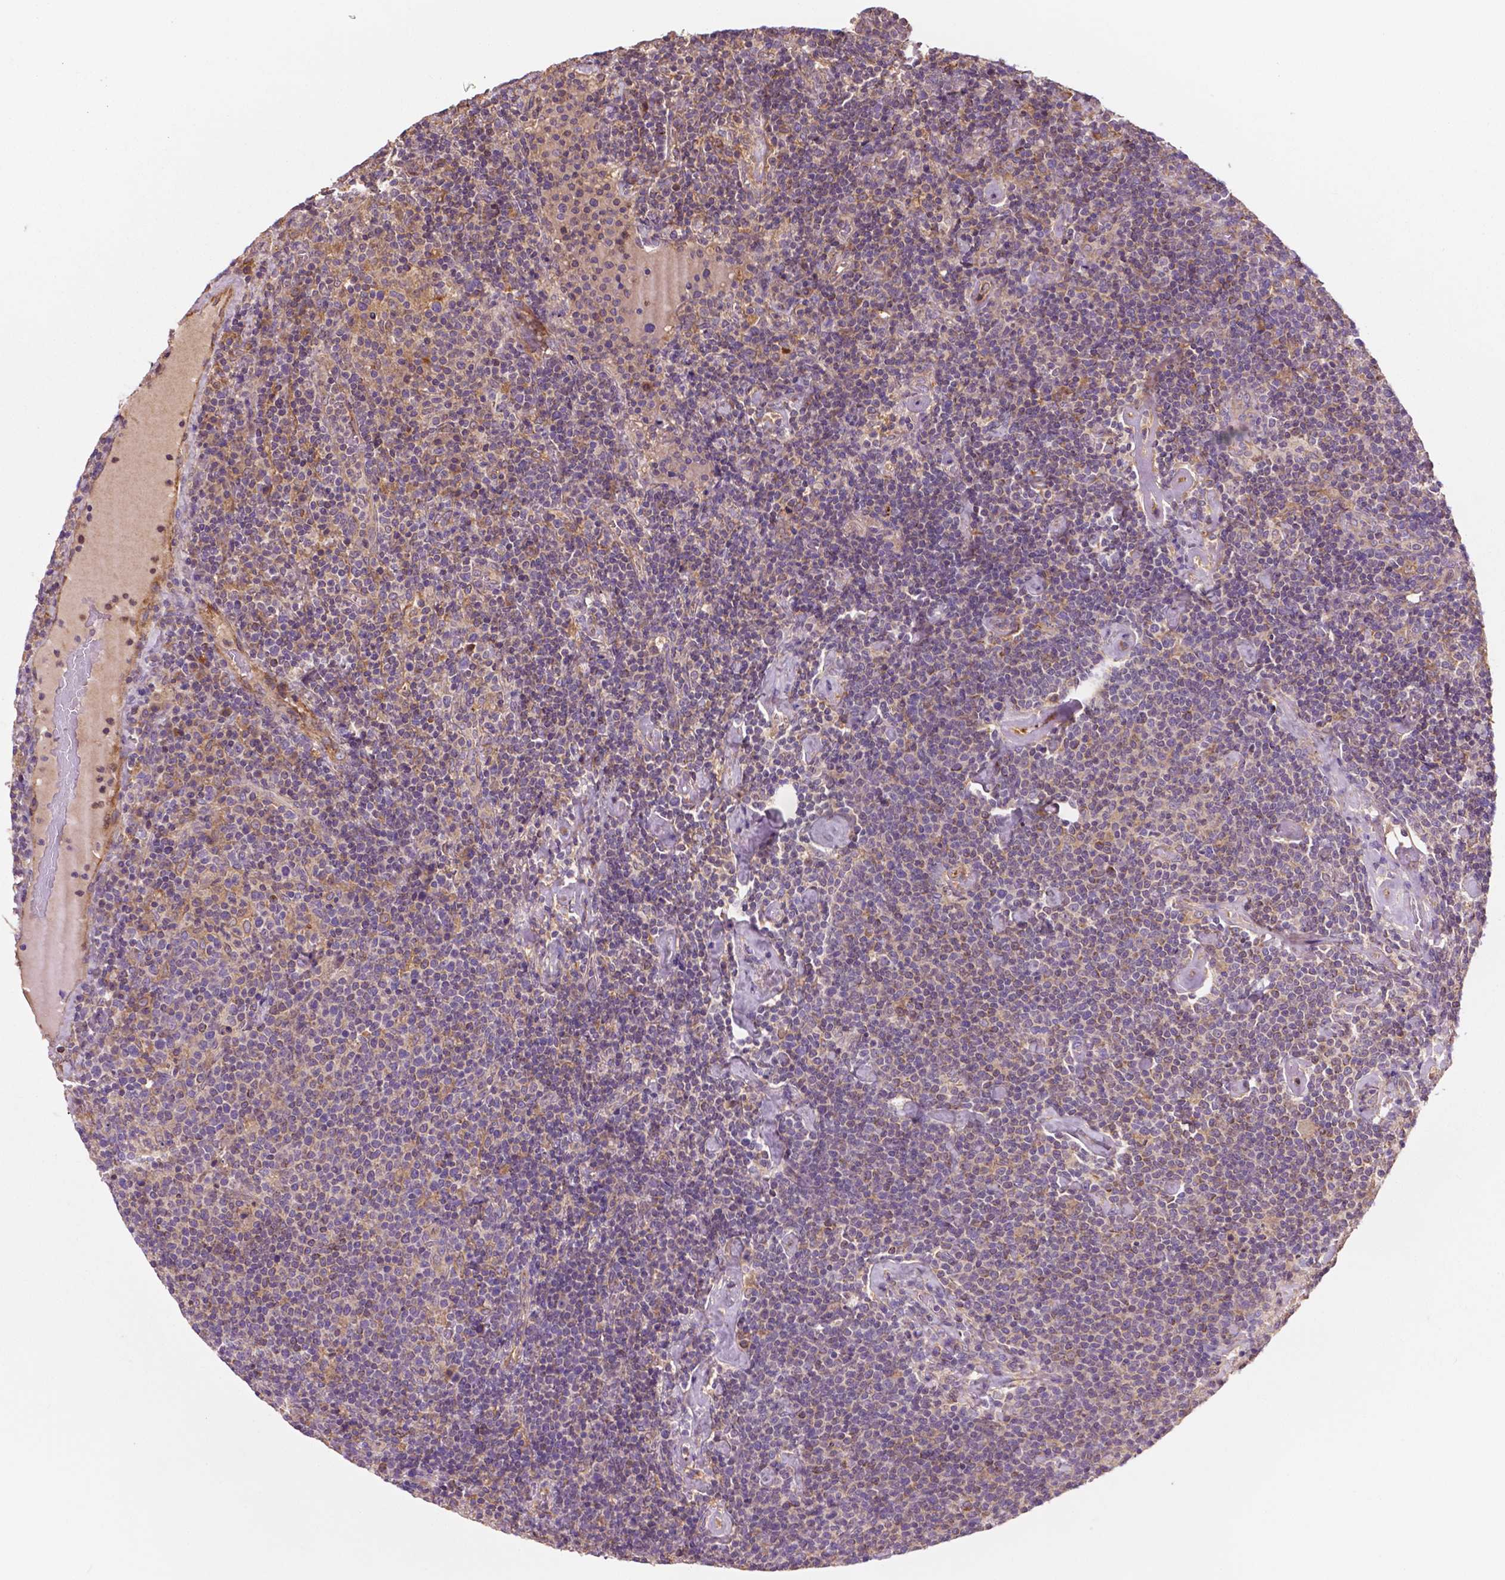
{"staining": {"intensity": "negative", "quantity": "none", "location": "none"}, "tissue": "lymphoma", "cell_type": "Tumor cells", "image_type": "cancer", "snomed": [{"axis": "morphology", "description": "Malignant lymphoma, non-Hodgkin's type, High grade"}, {"axis": "topography", "description": "Lymph node"}], "caption": "The micrograph demonstrates no staining of tumor cells in malignant lymphoma, non-Hodgkin's type (high-grade). (Stains: DAB immunohistochemistry with hematoxylin counter stain, Microscopy: brightfield microscopy at high magnification).", "gene": "GJA9", "patient": {"sex": "male", "age": 61}}